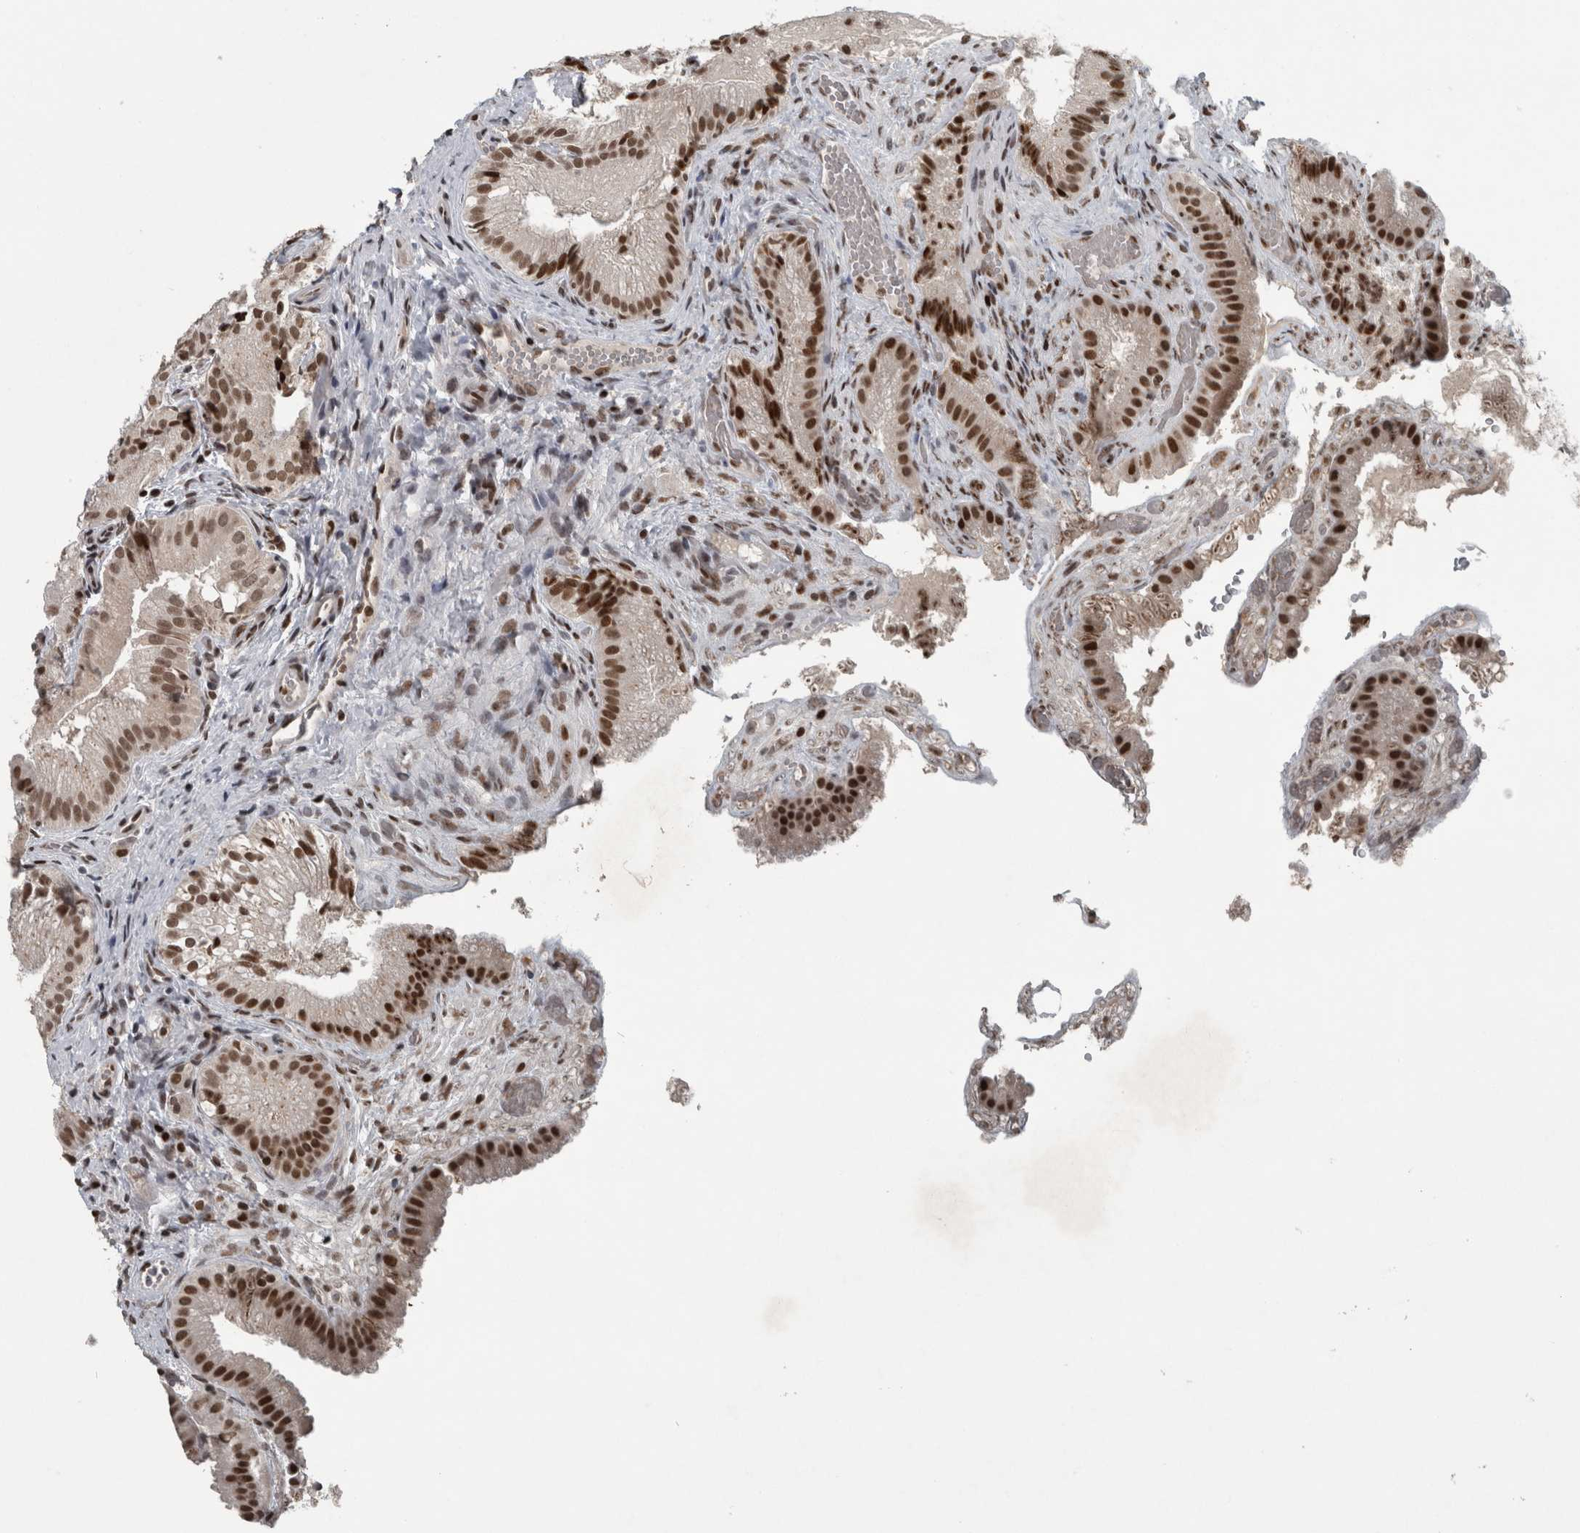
{"staining": {"intensity": "strong", "quantity": ">75%", "location": "nuclear"}, "tissue": "gallbladder", "cell_type": "Glandular cells", "image_type": "normal", "snomed": [{"axis": "morphology", "description": "Normal tissue, NOS"}, {"axis": "topography", "description": "Gallbladder"}], "caption": "Immunohistochemistry (IHC) (DAB) staining of benign gallbladder displays strong nuclear protein expression in about >75% of glandular cells.", "gene": "UNC50", "patient": {"sex": "female", "age": 30}}